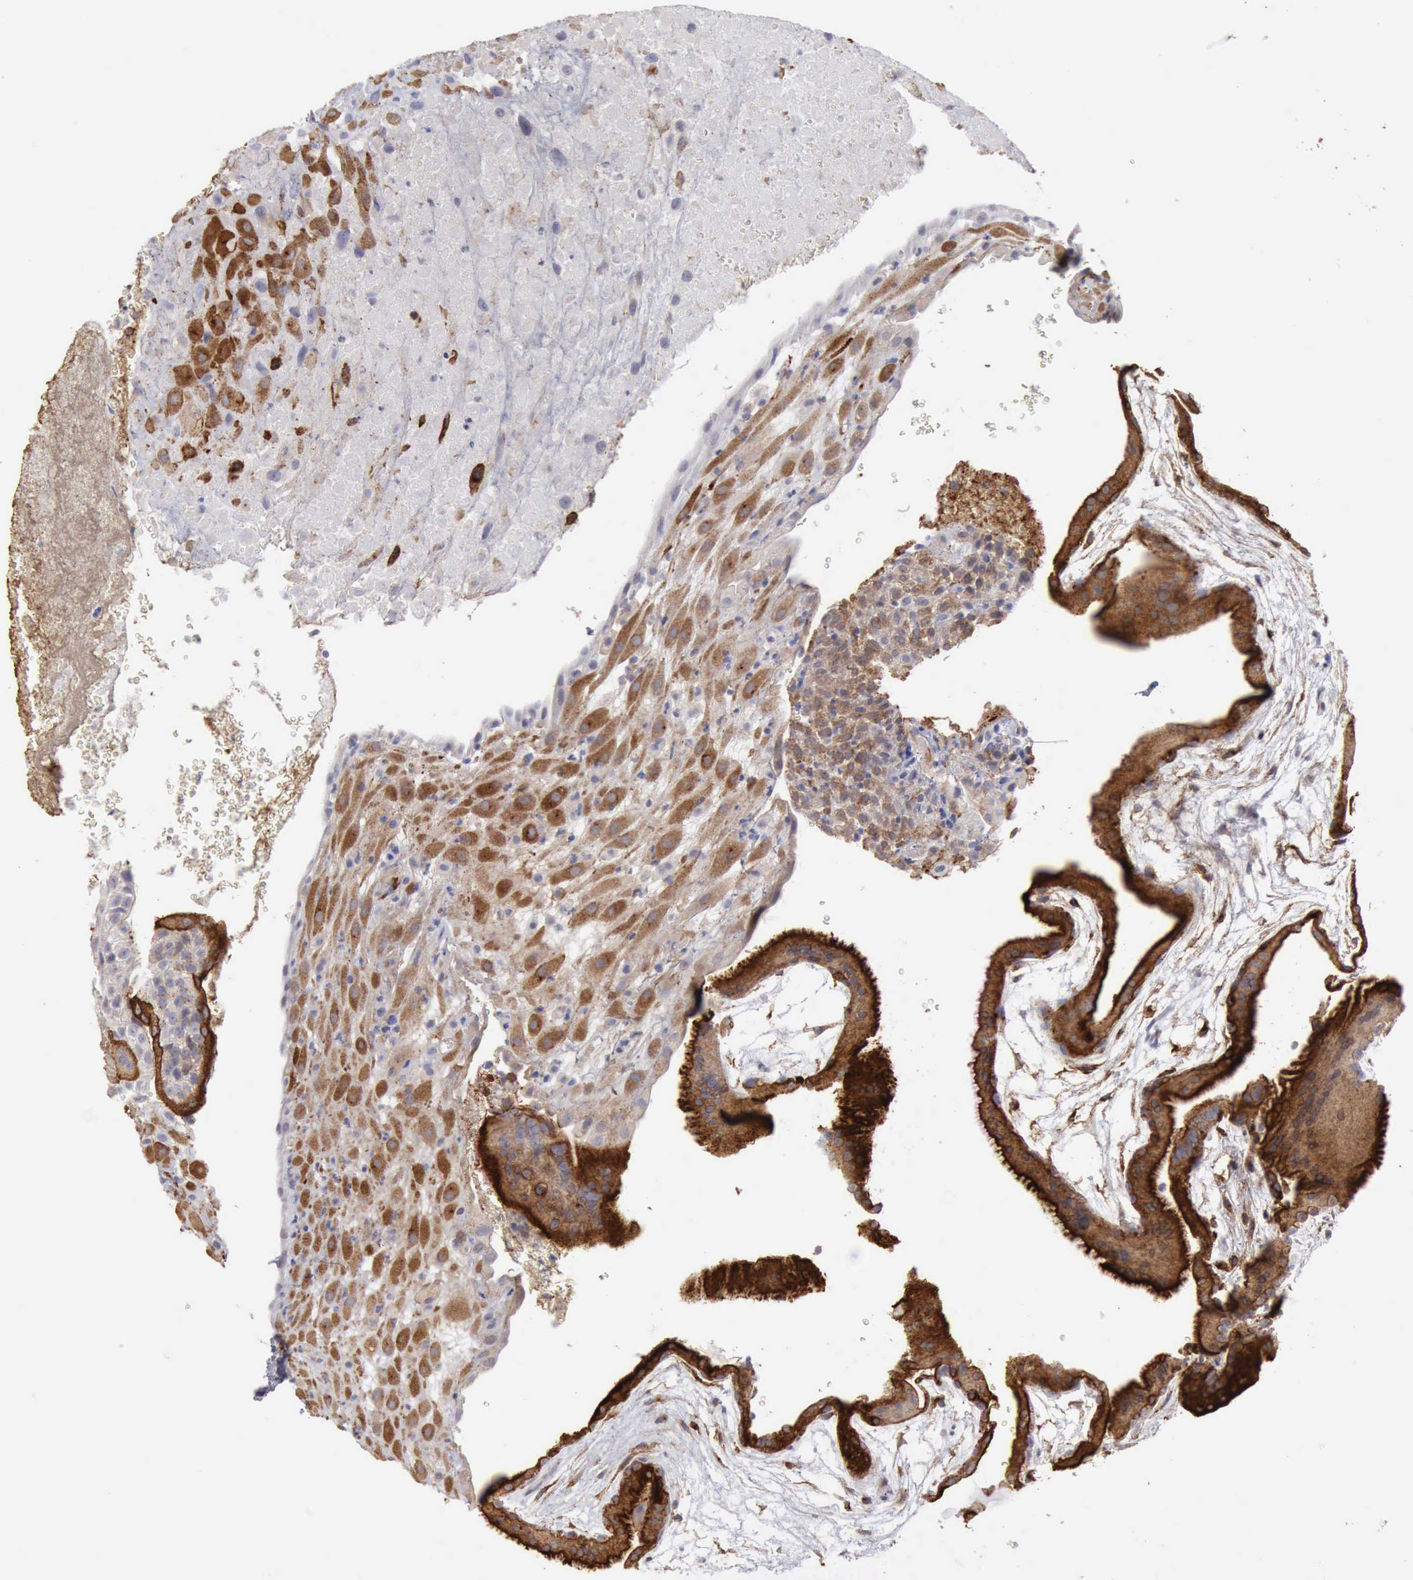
{"staining": {"intensity": "moderate", "quantity": ">75%", "location": "cytoplasmic/membranous"}, "tissue": "placenta", "cell_type": "Decidual cells", "image_type": "normal", "snomed": [{"axis": "morphology", "description": "Normal tissue, NOS"}, {"axis": "topography", "description": "Placenta"}], "caption": "Moderate cytoplasmic/membranous expression is identified in about >75% of decidual cells in normal placenta. Using DAB (brown) and hematoxylin (blue) stains, captured at high magnification using brightfield microscopy.", "gene": "TFRC", "patient": {"sex": "female", "age": 19}}